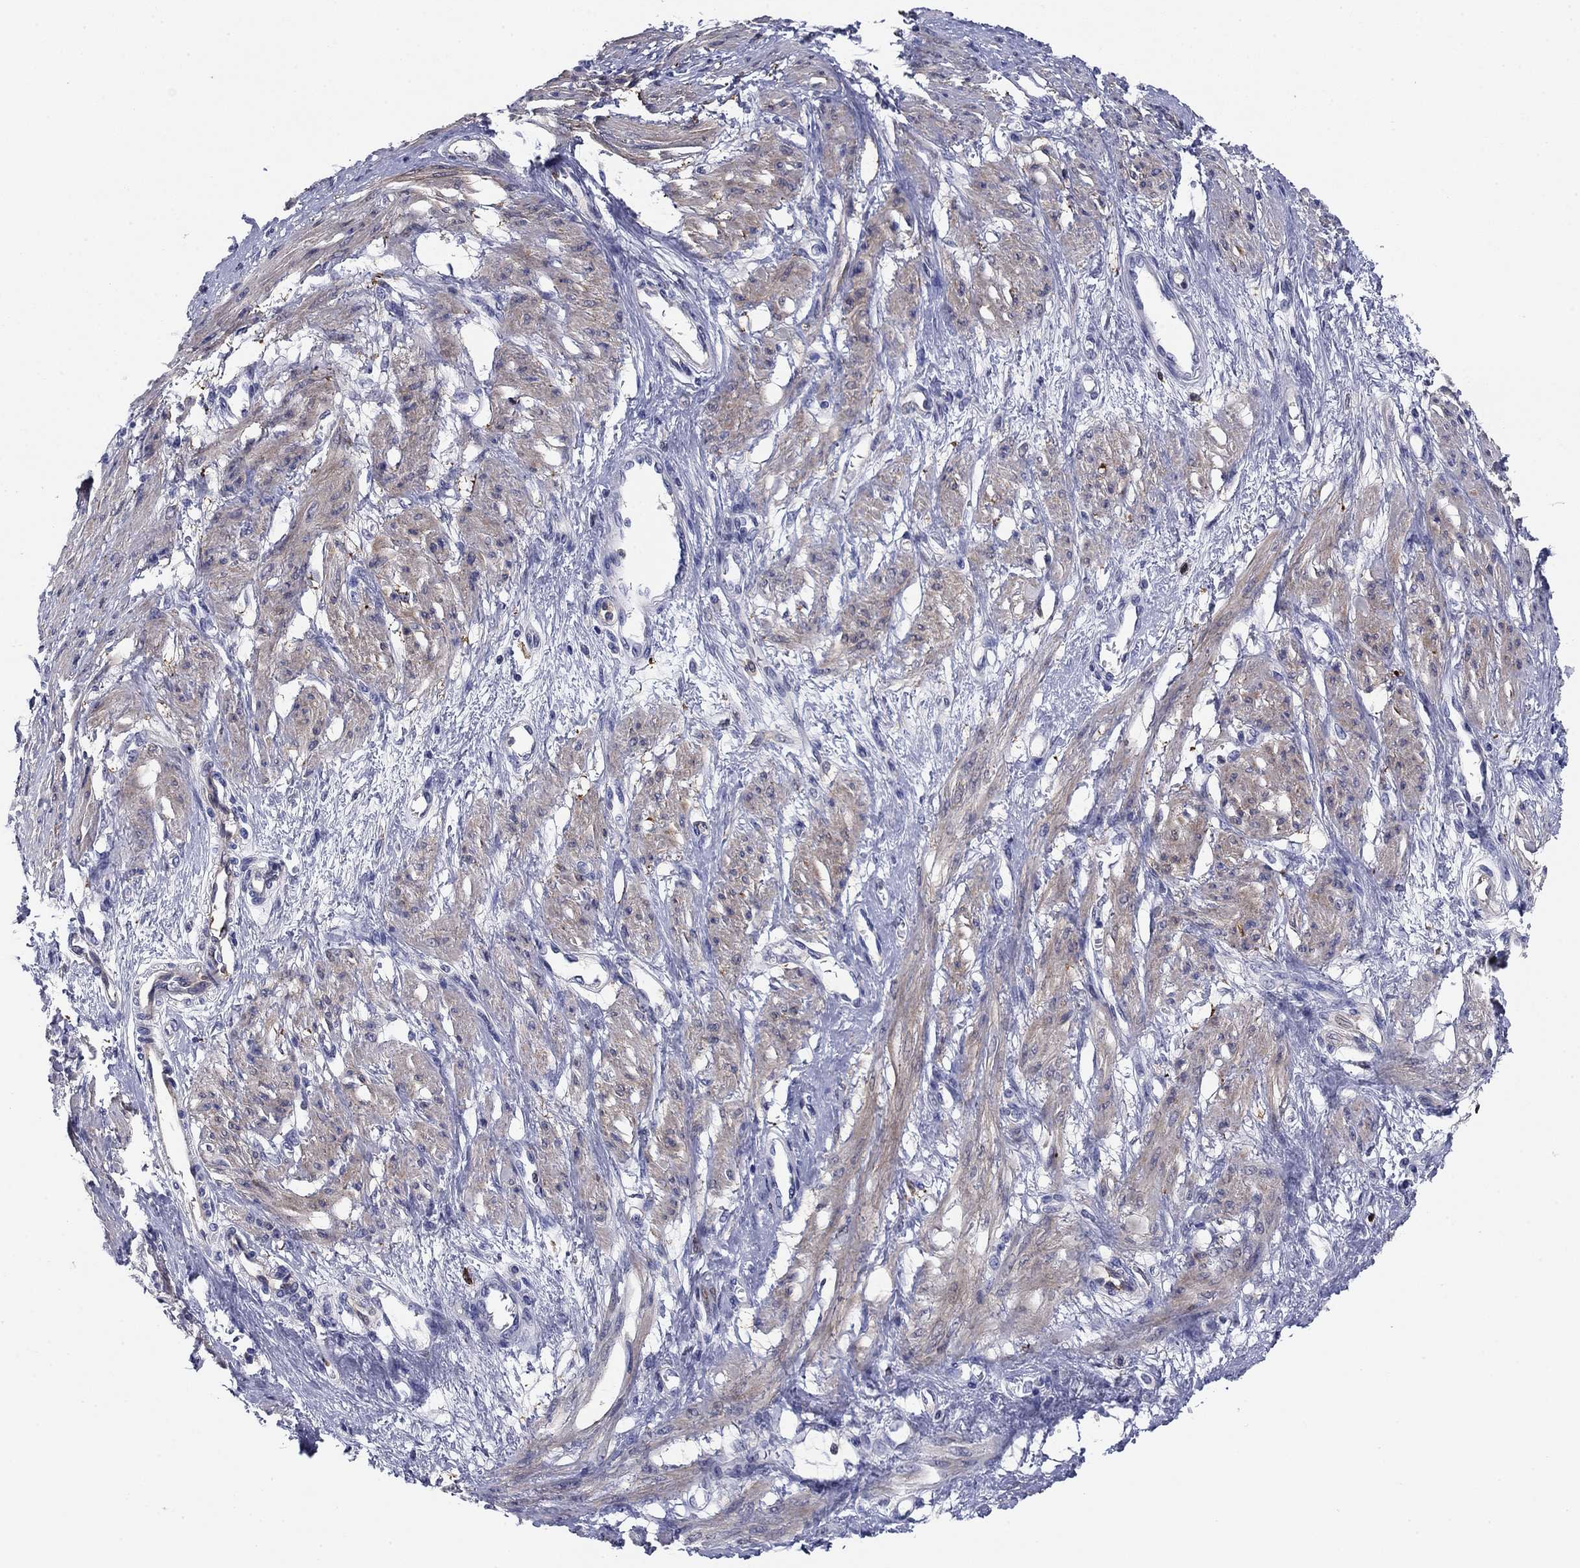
{"staining": {"intensity": "weak", "quantity": "<25%", "location": "cytoplasmic/membranous"}, "tissue": "smooth muscle", "cell_type": "Smooth muscle cells", "image_type": "normal", "snomed": [{"axis": "morphology", "description": "Normal tissue, NOS"}, {"axis": "topography", "description": "Smooth muscle"}, {"axis": "topography", "description": "Uterus"}], "caption": "The histopathology image exhibits no significant positivity in smooth muscle cells of smooth muscle. (DAB (3,3'-diaminobenzidine) IHC visualized using brightfield microscopy, high magnification).", "gene": "STMN1", "patient": {"sex": "female", "age": 39}}